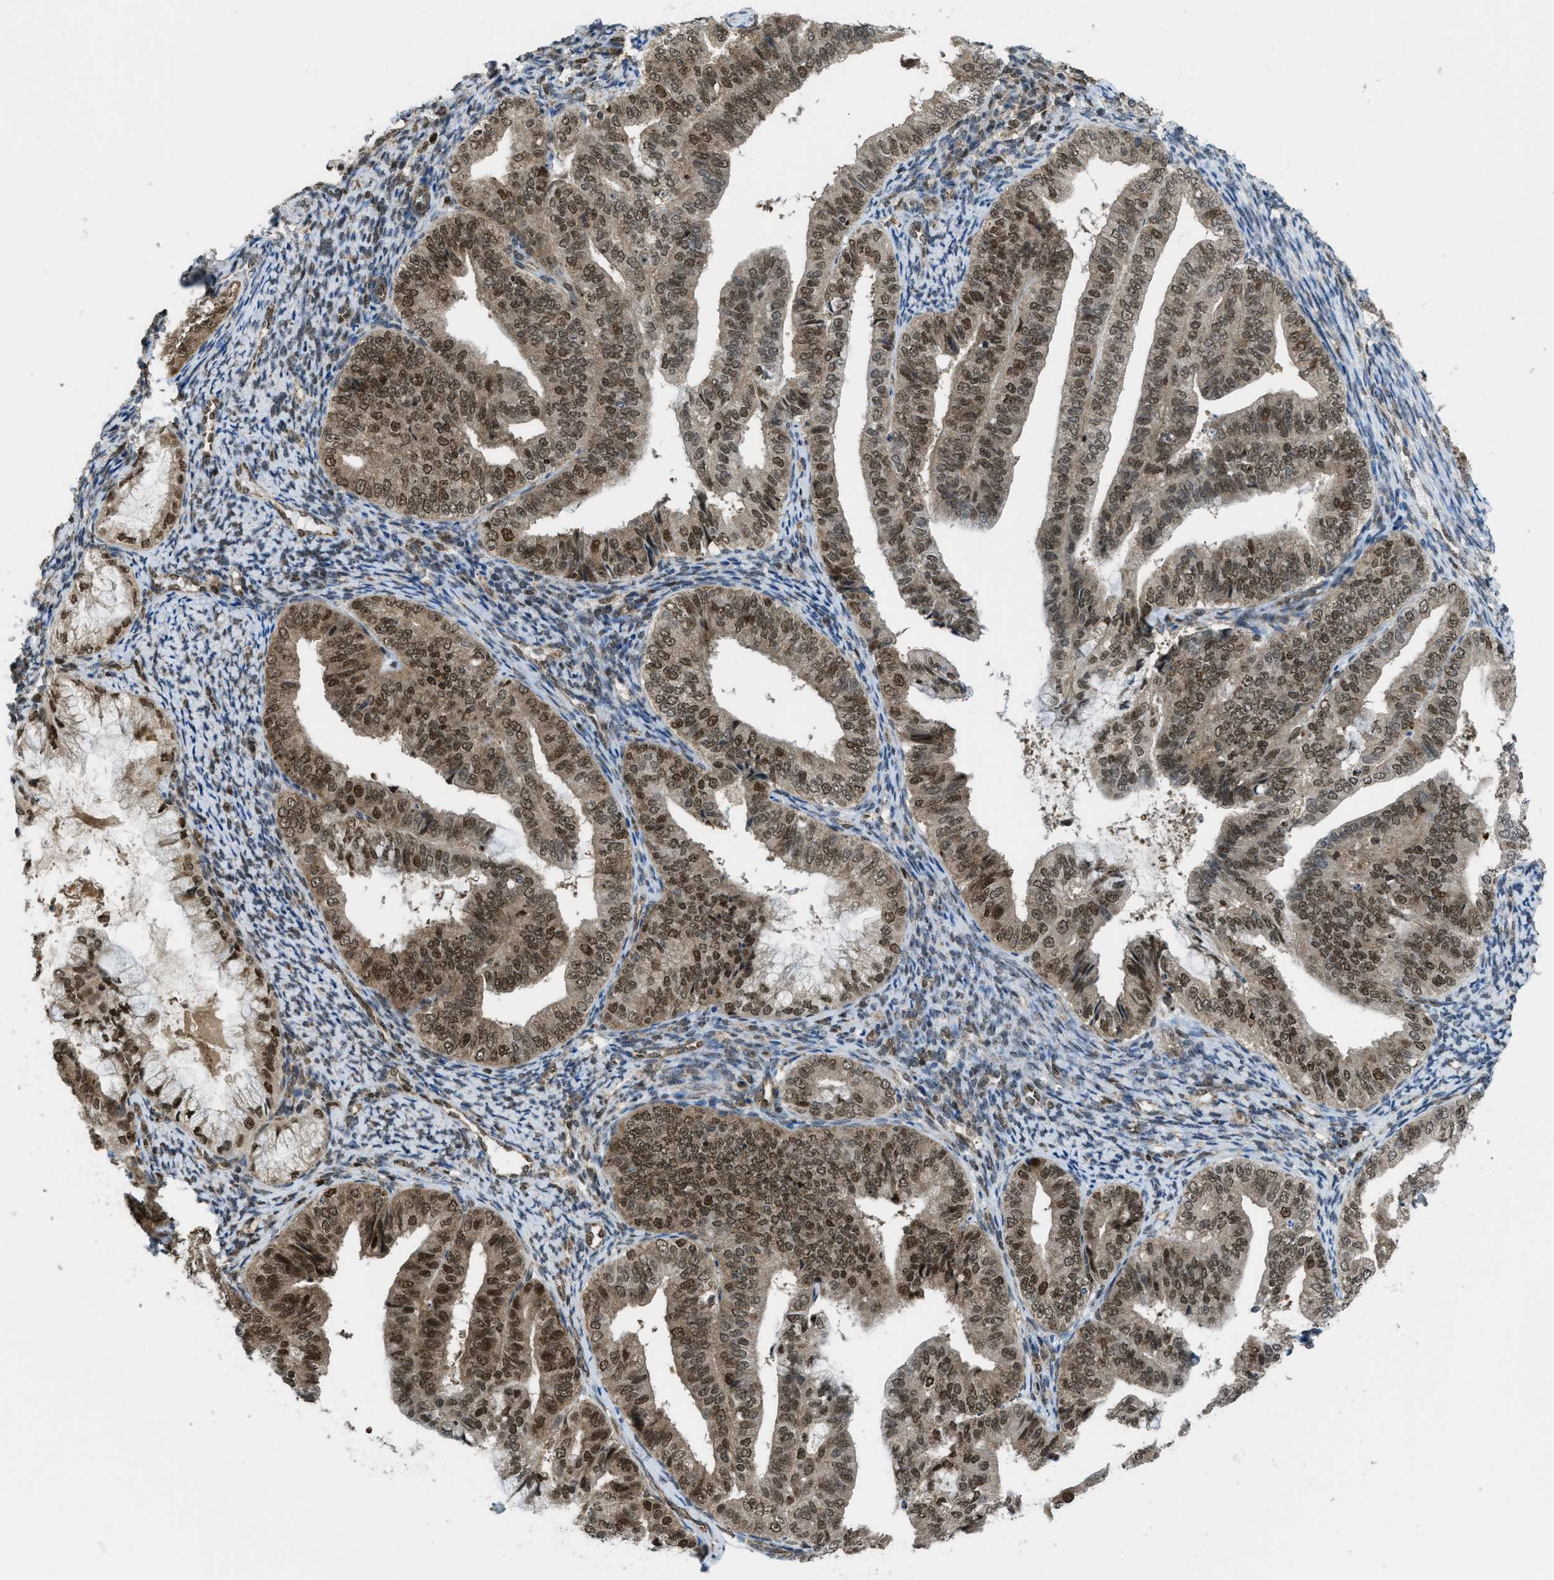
{"staining": {"intensity": "moderate", "quantity": ">75%", "location": "cytoplasmic/membranous,nuclear"}, "tissue": "endometrial cancer", "cell_type": "Tumor cells", "image_type": "cancer", "snomed": [{"axis": "morphology", "description": "Adenocarcinoma, NOS"}, {"axis": "topography", "description": "Endometrium"}], "caption": "Human endometrial cancer stained for a protein (brown) demonstrates moderate cytoplasmic/membranous and nuclear positive staining in approximately >75% of tumor cells.", "gene": "TNPO1", "patient": {"sex": "female", "age": 63}}